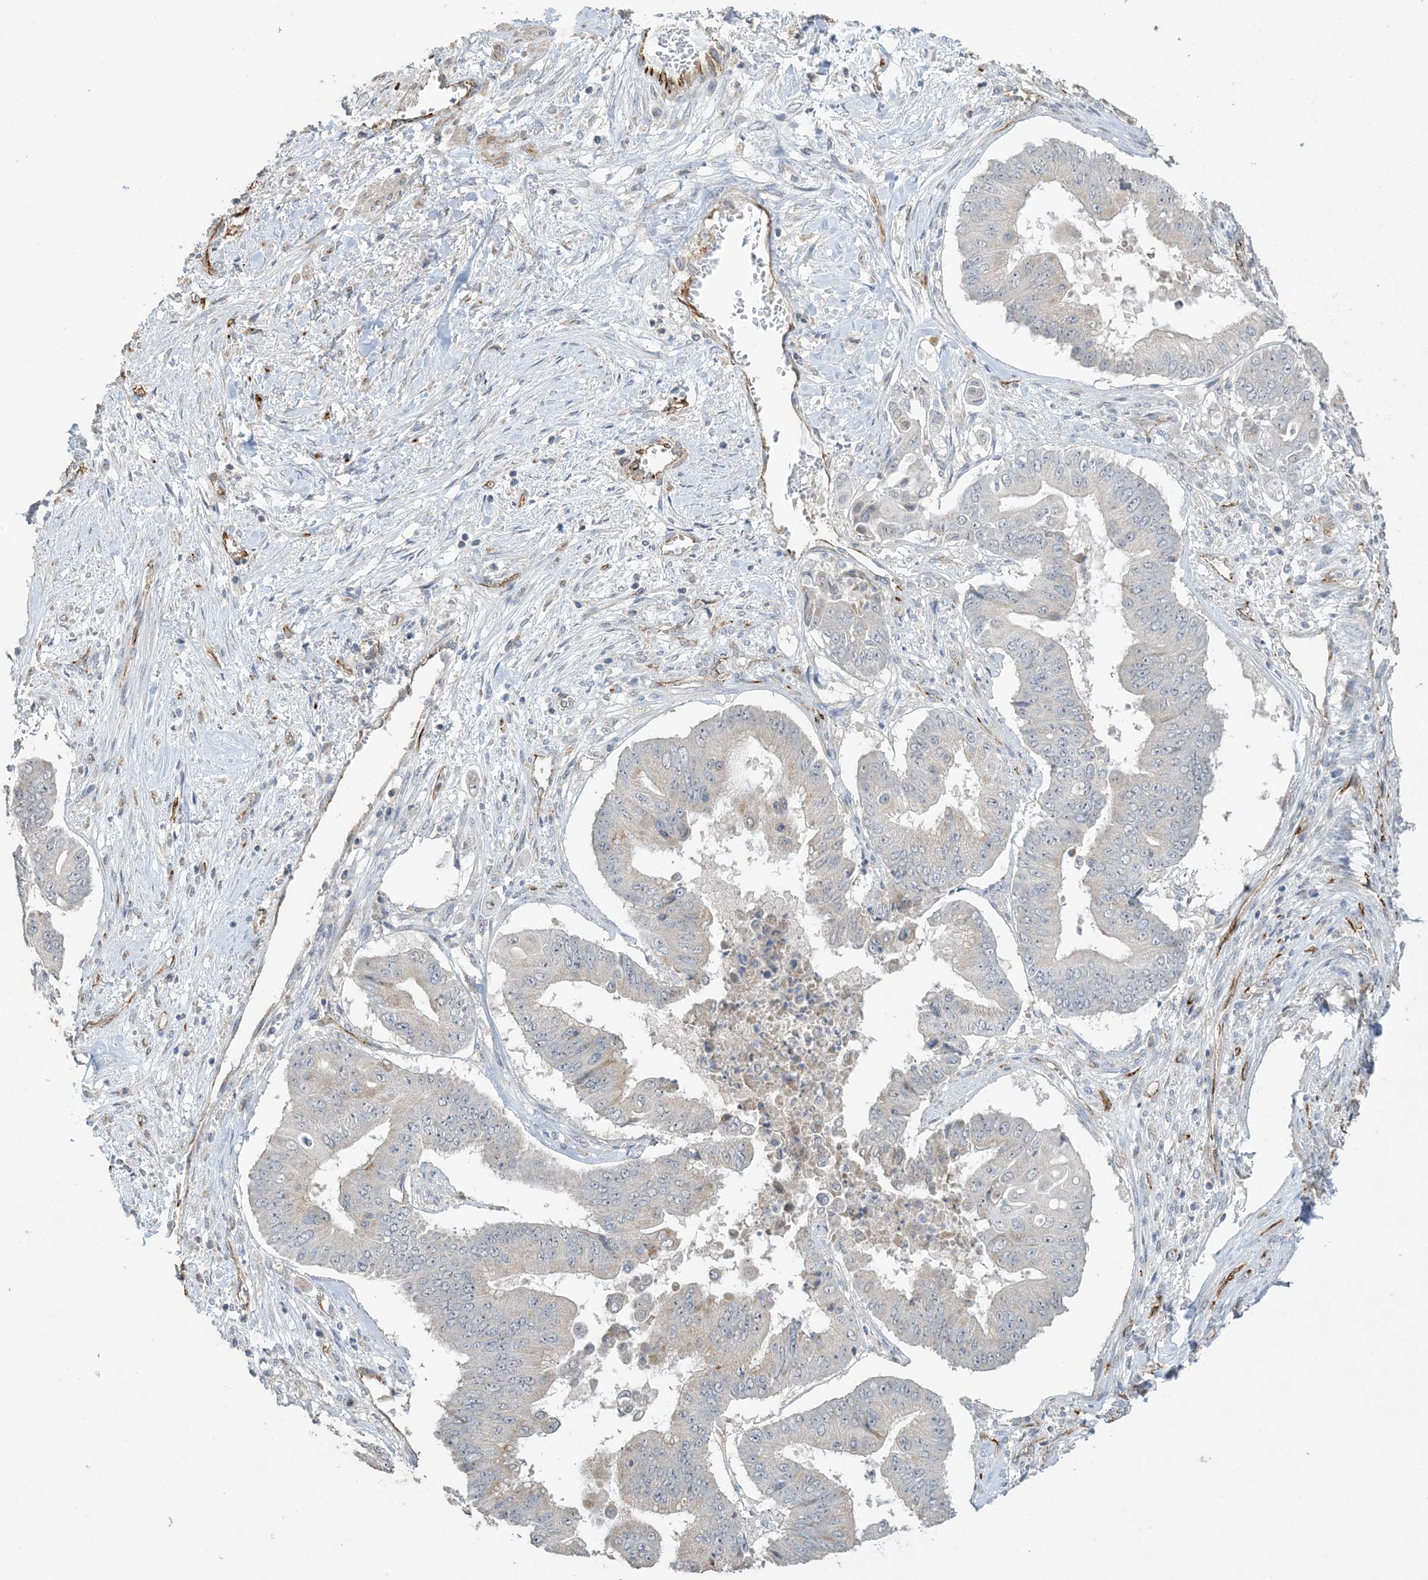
{"staining": {"intensity": "negative", "quantity": "none", "location": "none"}, "tissue": "pancreatic cancer", "cell_type": "Tumor cells", "image_type": "cancer", "snomed": [{"axis": "morphology", "description": "Adenocarcinoma, NOS"}, {"axis": "topography", "description": "Pancreas"}], "caption": "Tumor cells are negative for brown protein staining in adenocarcinoma (pancreatic).", "gene": "AGA", "patient": {"sex": "female", "age": 77}}